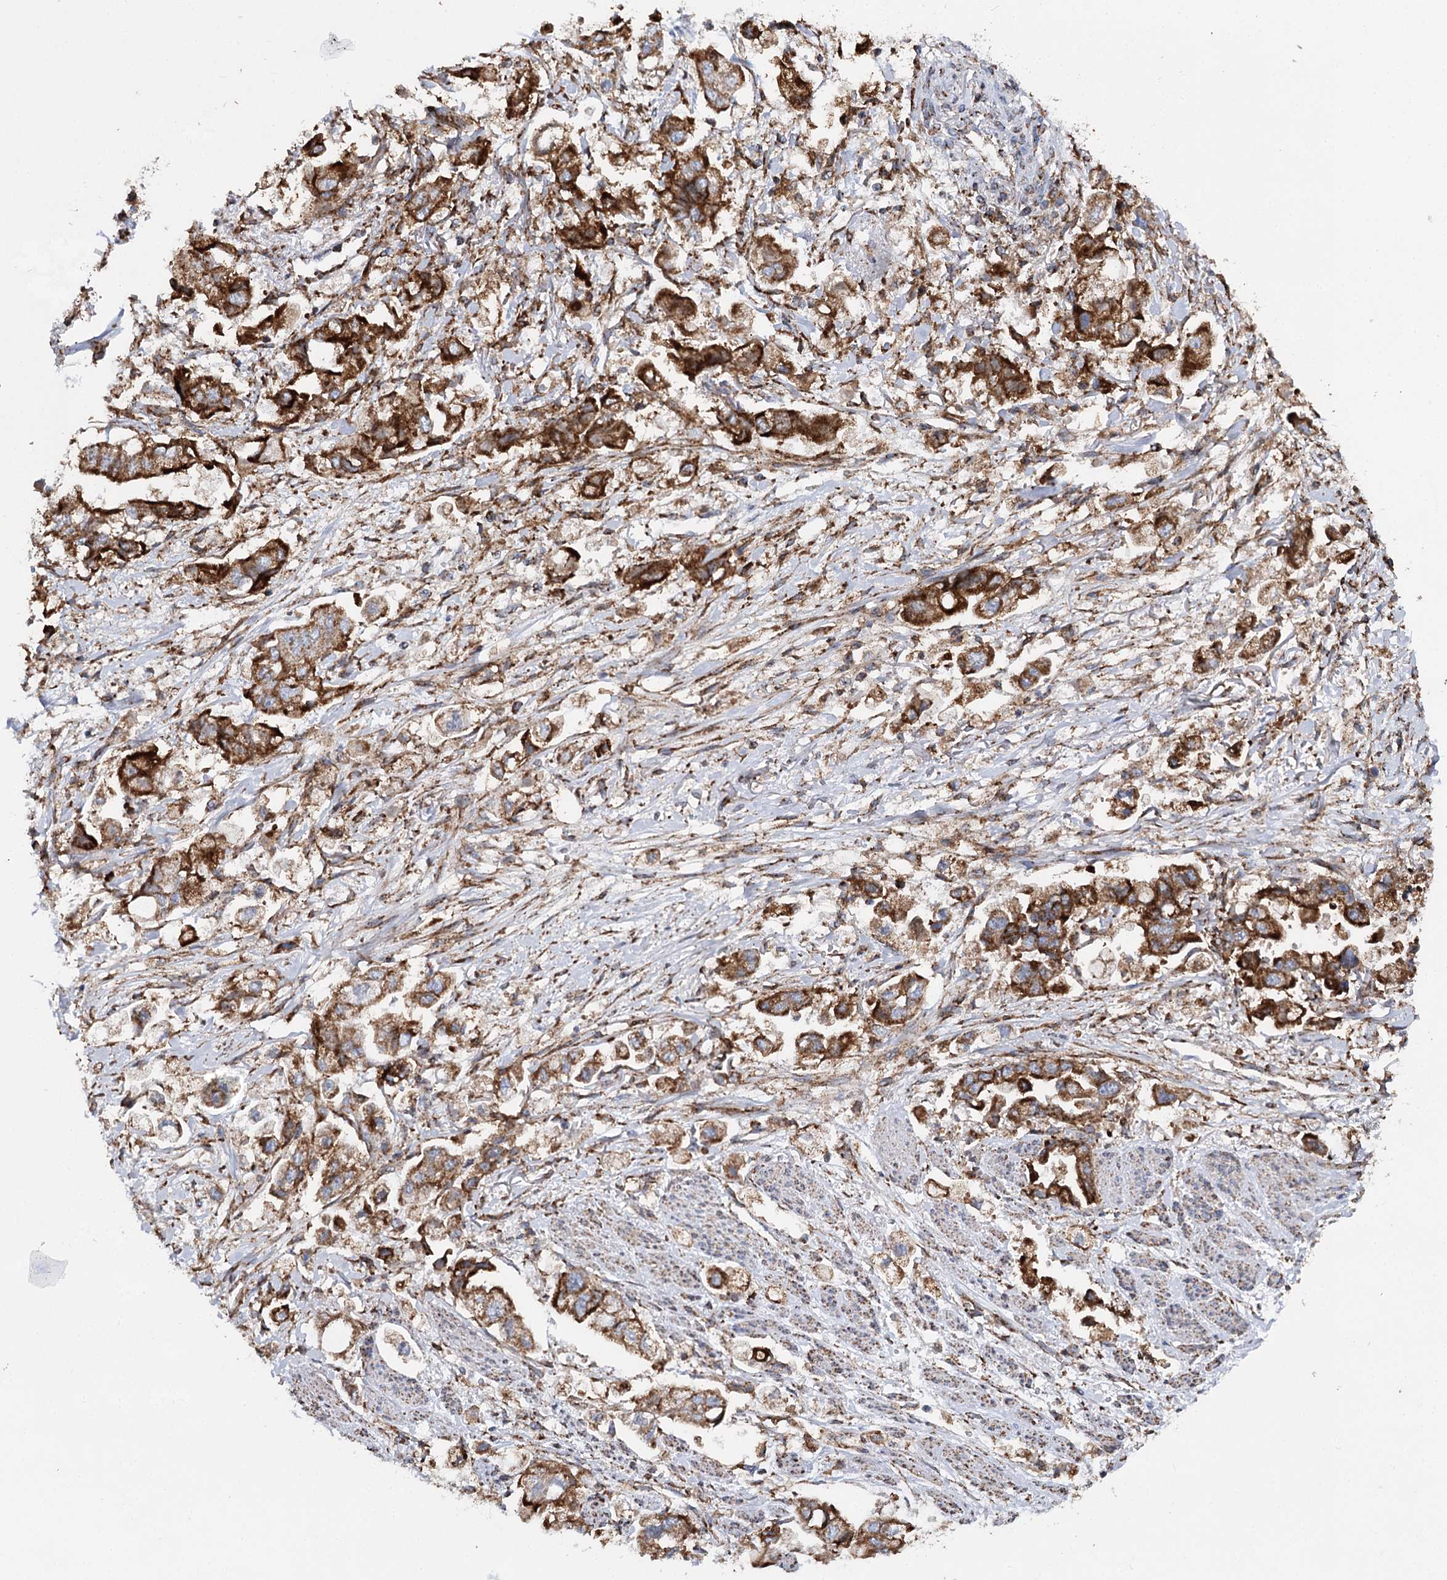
{"staining": {"intensity": "strong", "quantity": ">75%", "location": "cytoplasmic/membranous"}, "tissue": "stomach cancer", "cell_type": "Tumor cells", "image_type": "cancer", "snomed": [{"axis": "morphology", "description": "Adenocarcinoma, NOS"}, {"axis": "topography", "description": "Stomach"}], "caption": "Immunohistochemistry (IHC) image of neoplastic tissue: stomach cancer (adenocarcinoma) stained using immunohistochemistry shows high levels of strong protein expression localized specifically in the cytoplasmic/membranous of tumor cells, appearing as a cytoplasmic/membranous brown color.", "gene": "MSANTD2", "patient": {"sex": "male", "age": 62}}